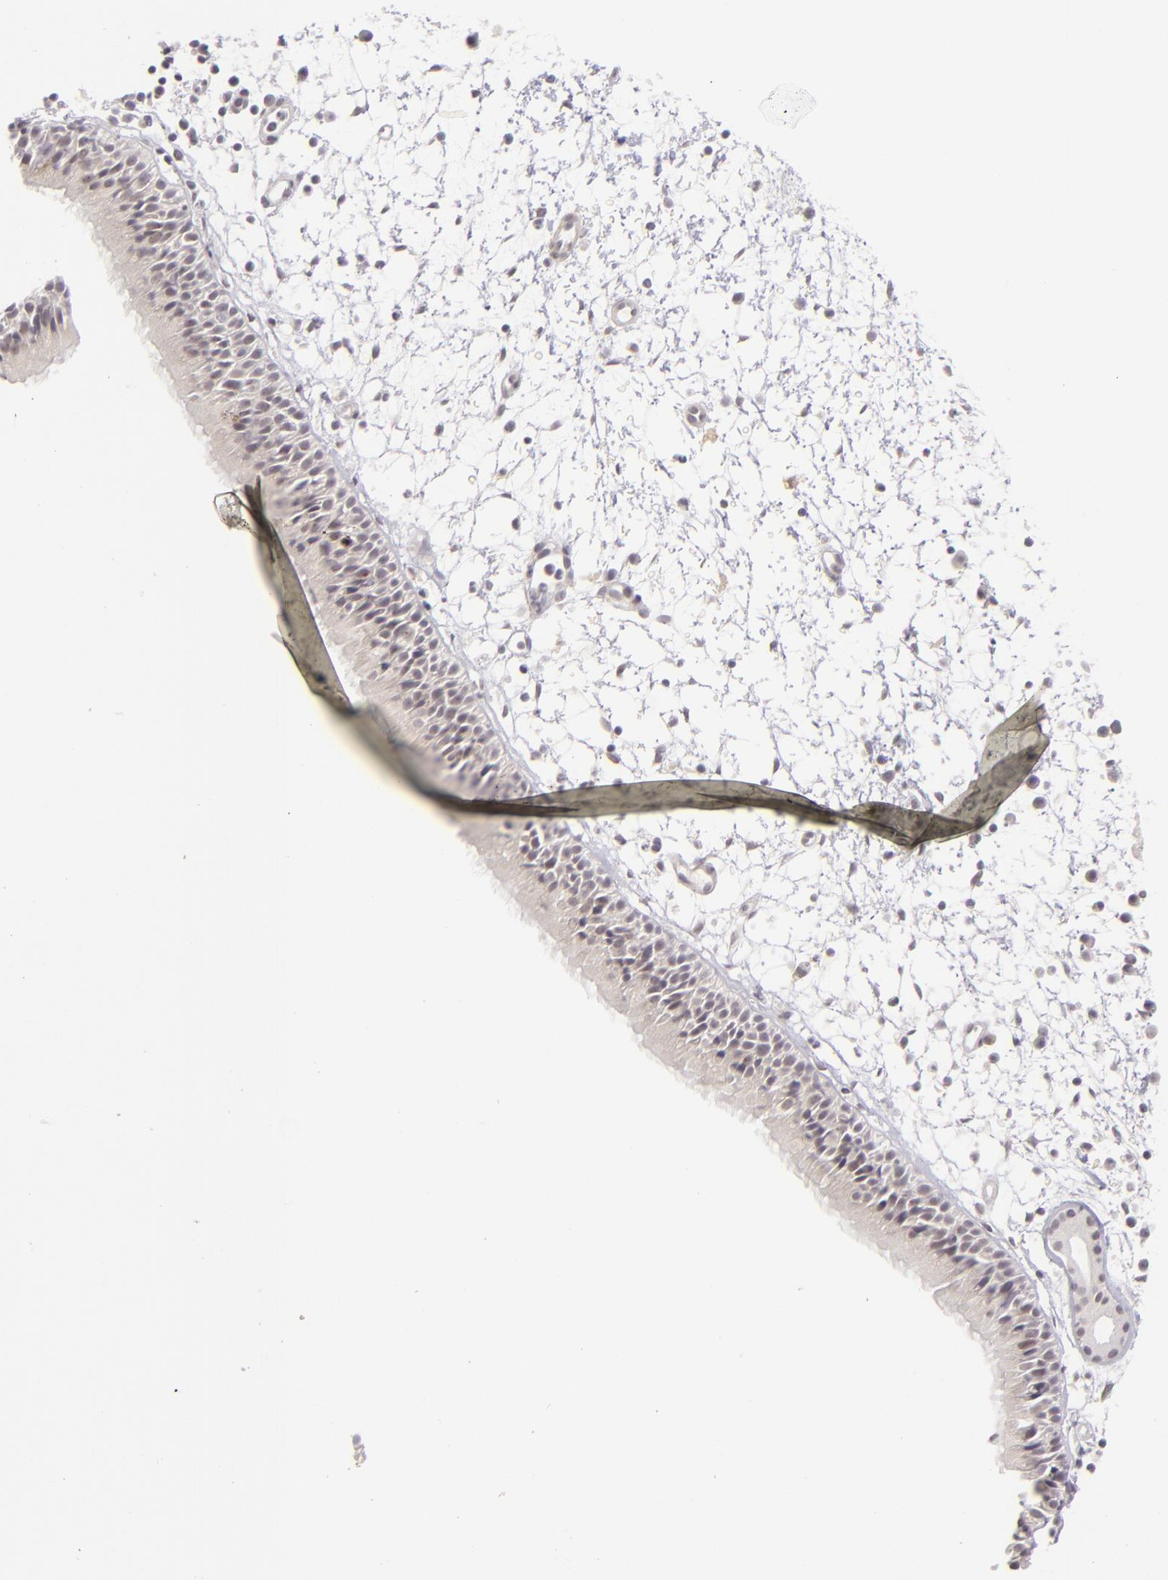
{"staining": {"intensity": "negative", "quantity": "none", "location": "none"}, "tissue": "nasopharynx", "cell_type": "Respiratory epithelial cells", "image_type": "normal", "snomed": [{"axis": "morphology", "description": "Normal tissue, NOS"}, {"axis": "morphology", "description": "Inflammation, NOS"}, {"axis": "morphology", "description": "Malignant melanoma, Metastatic site"}, {"axis": "topography", "description": "Nasopharynx"}], "caption": "This photomicrograph is of normal nasopharynx stained with immunohistochemistry to label a protein in brown with the nuclei are counter-stained blue. There is no staining in respiratory epithelial cells. Nuclei are stained in blue.", "gene": "DLG3", "patient": {"sex": "female", "age": 55}}